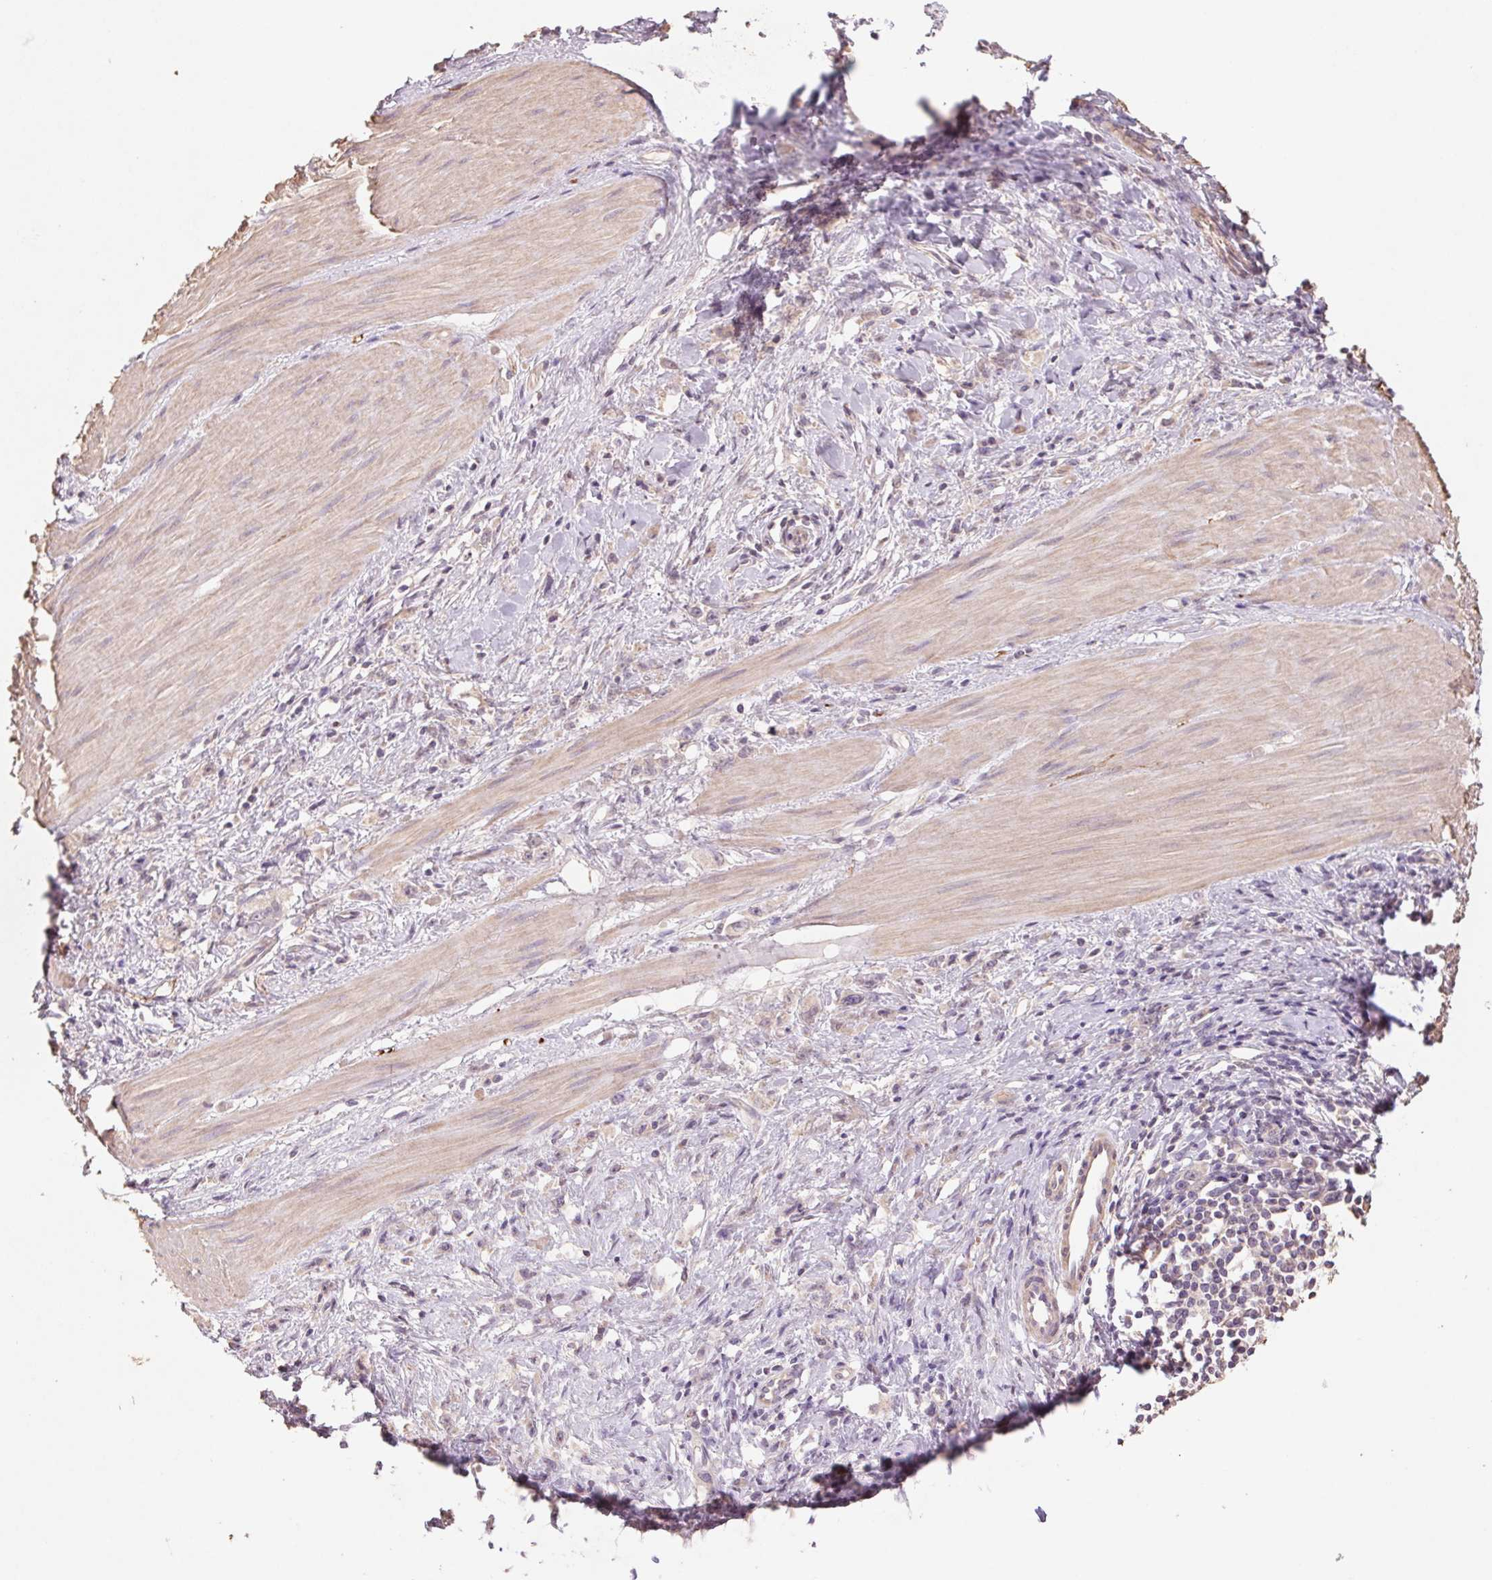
{"staining": {"intensity": "weak", "quantity": "<25%", "location": "cytoplasmic/membranous"}, "tissue": "stomach cancer", "cell_type": "Tumor cells", "image_type": "cancer", "snomed": [{"axis": "morphology", "description": "Adenocarcinoma, NOS"}, {"axis": "topography", "description": "Stomach"}], "caption": "The image reveals no staining of tumor cells in stomach cancer (adenocarcinoma).", "gene": "GRM2", "patient": {"sex": "male", "age": 47}}